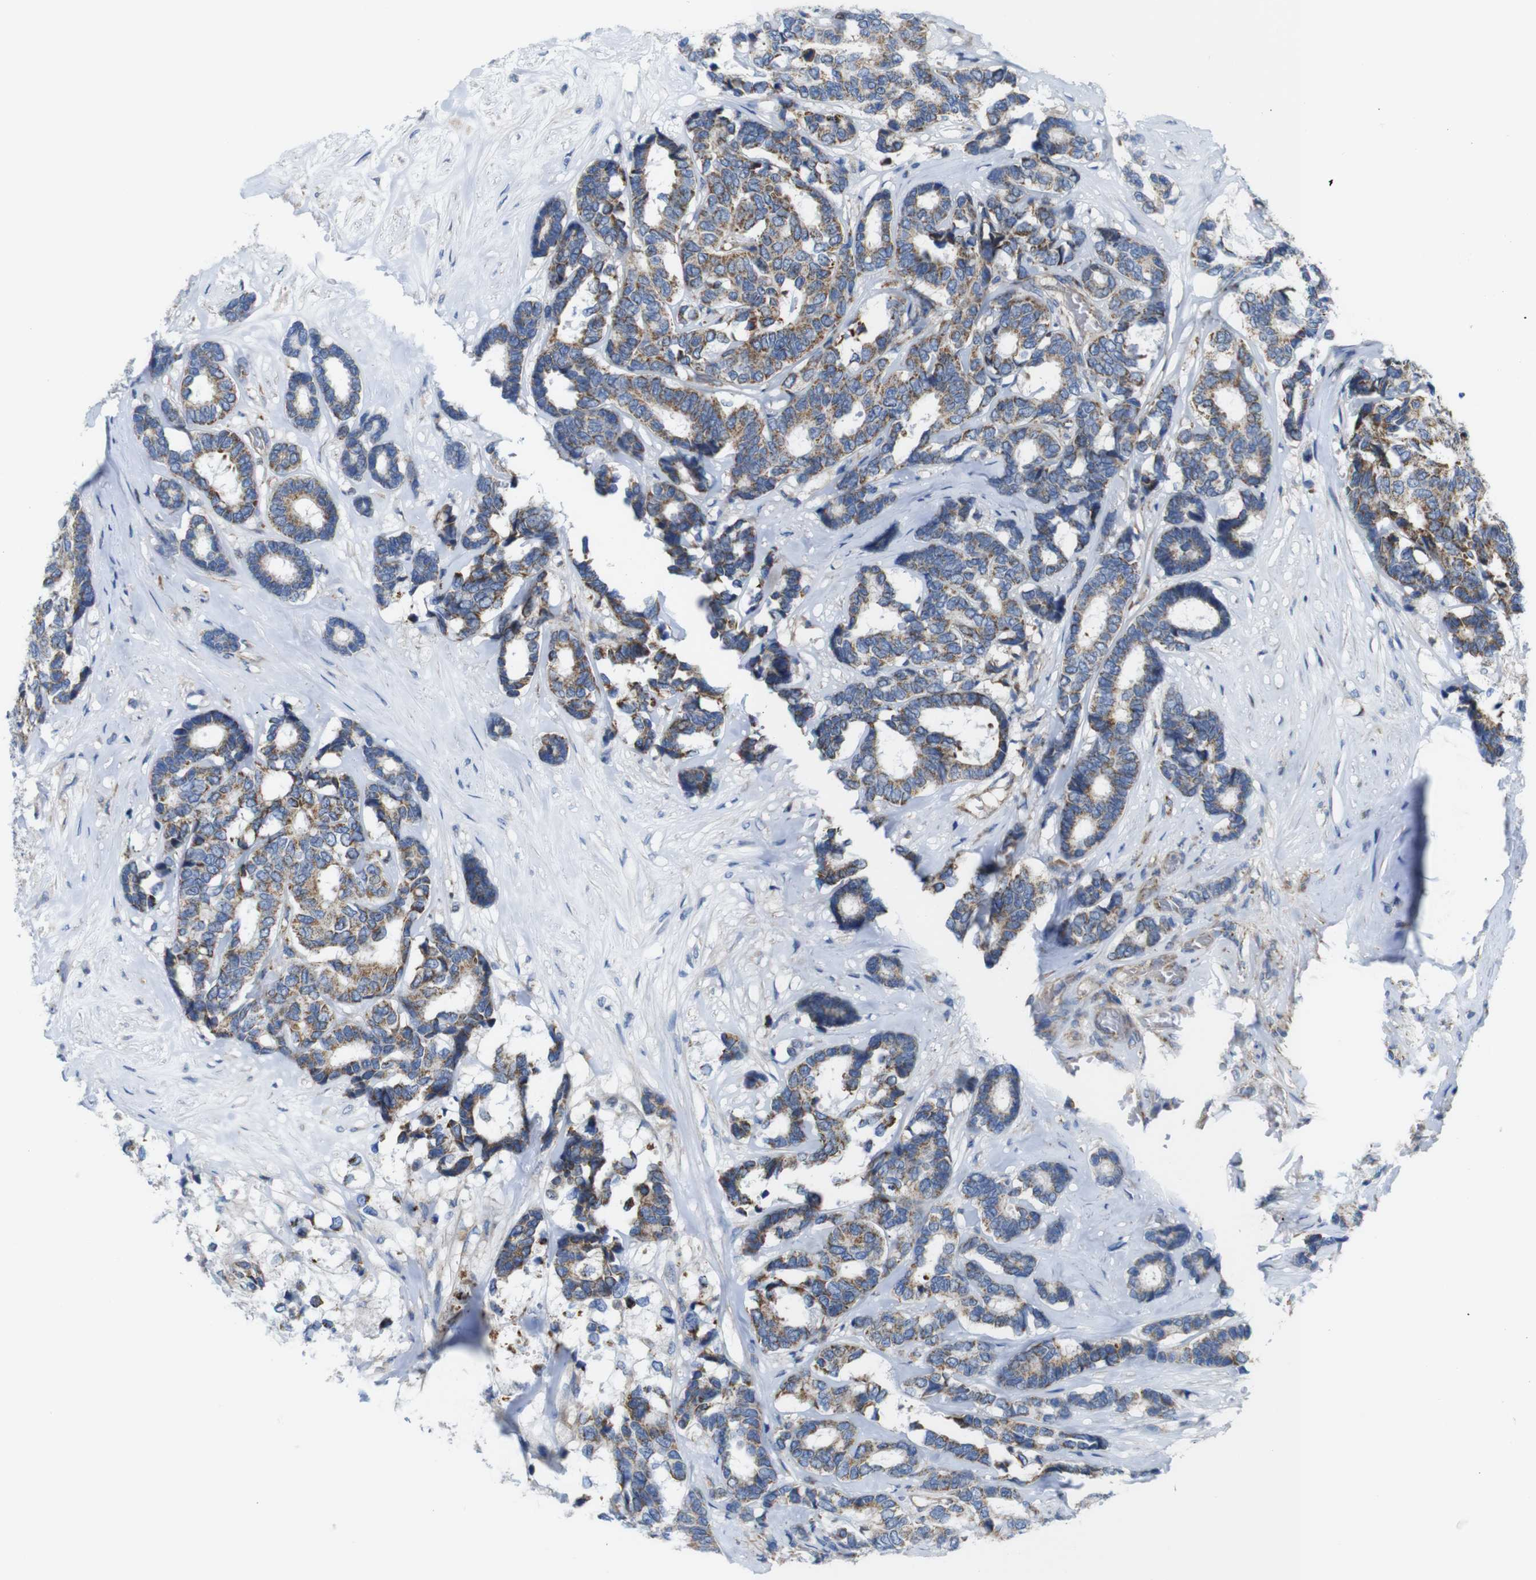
{"staining": {"intensity": "moderate", "quantity": ">75%", "location": "cytoplasmic/membranous"}, "tissue": "breast cancer", "cell_type": "Tumor cells", "image_type": "cancer", "snomed": [{"axis": "morphology", "description": "Duct carcinoma"}, {"axis": "topography", "description": "Breast"}], "caption": "Immunohistochemistry (IHC) micrograph of neoplastic tissue: human breast infiltrating ductal carcinoma stained using immunohistochemistry shows medium levels of moderate protein expression localized specifically in the cytoplasmic/membranous of tumor cells, appearing as a cytoplasmic/membranous brown color.", "gene": "PDCD1LG2", "patient": {"sex": "female", "age": 87}}